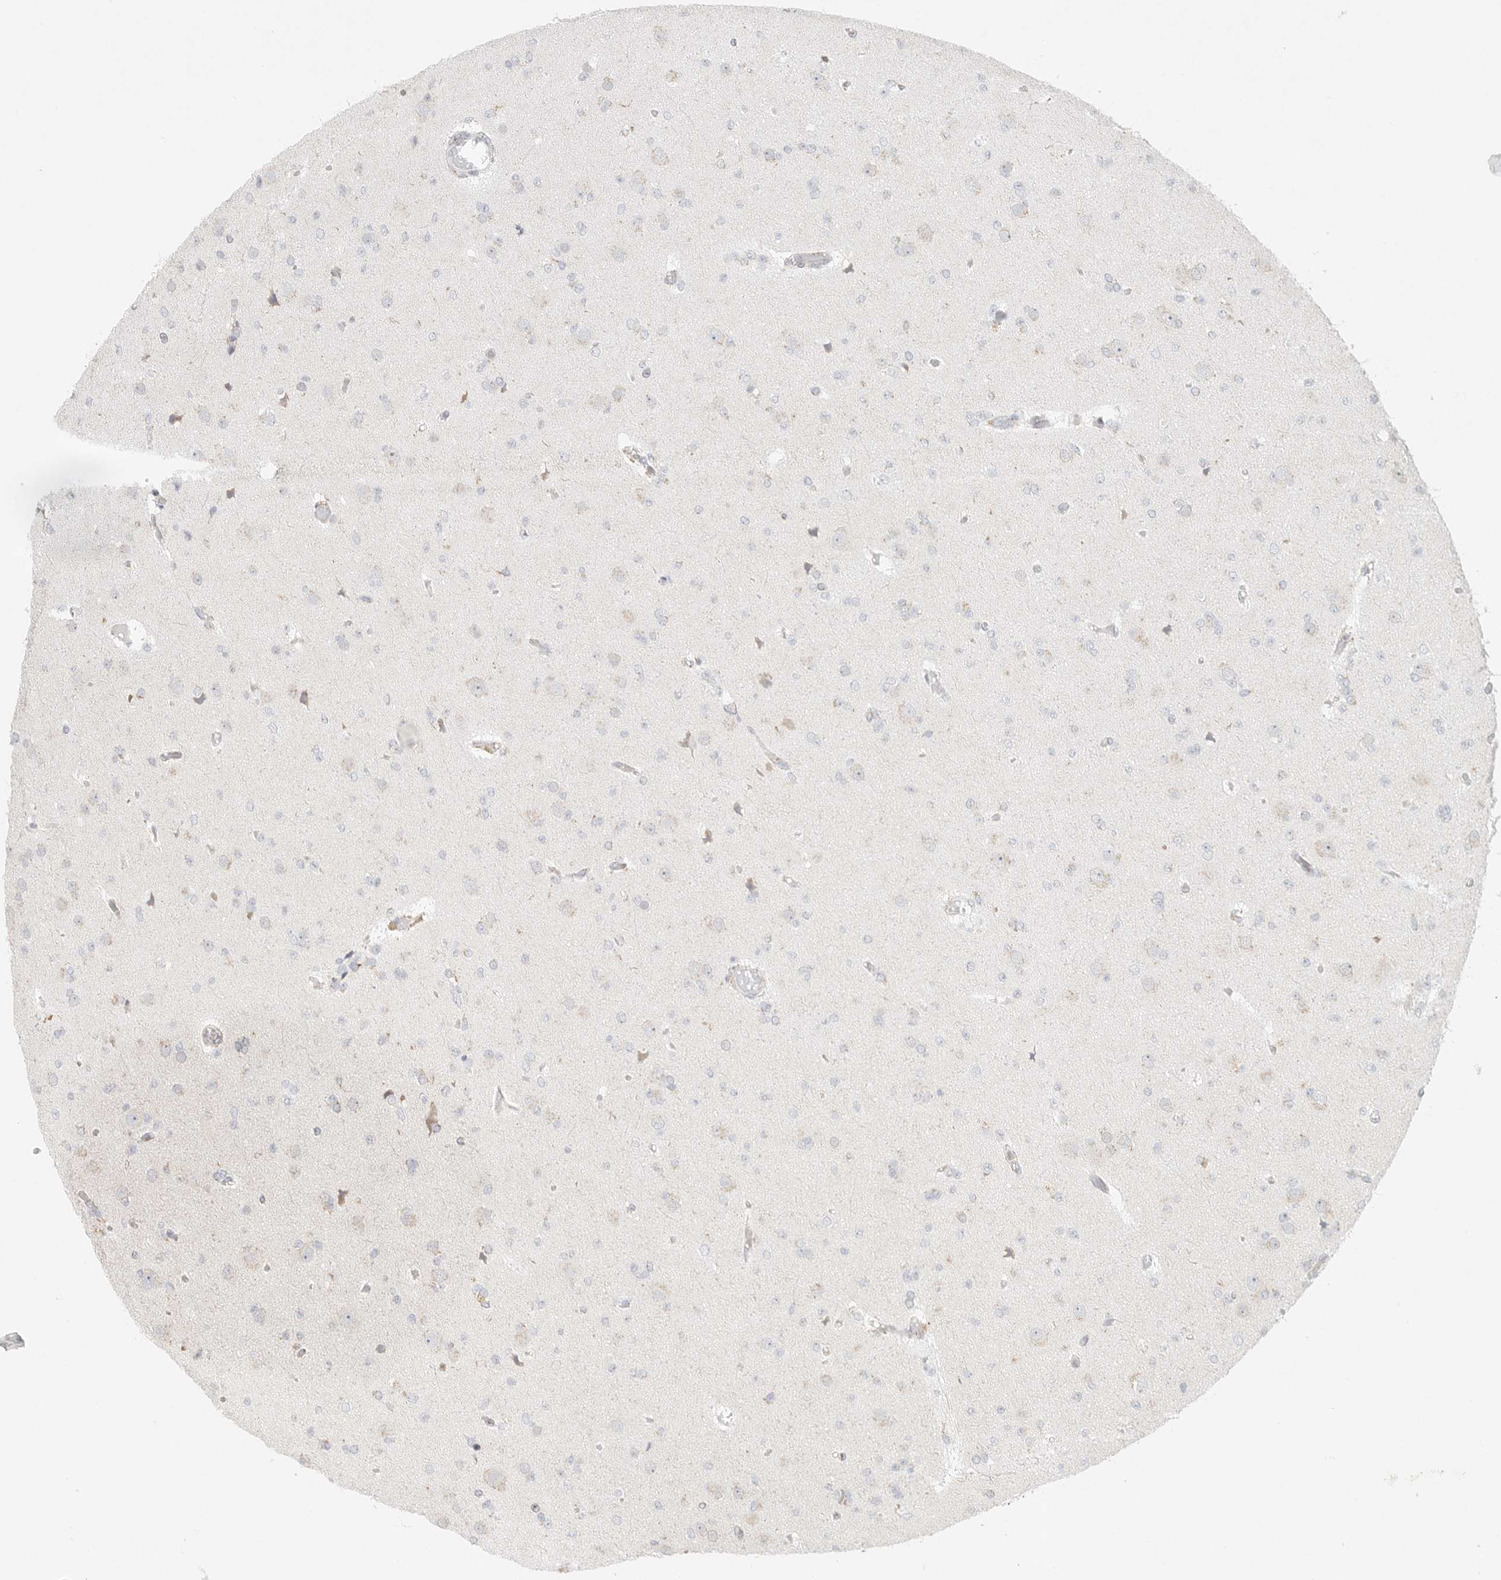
{"staining": {"intensity": "negative", "quantity": "none", "location": "none"}, "tissue": "glioma", "cell_type": "Tumor cells", "image_type": "cancer", "snomed": [{"axis": "morphology", "description": "Glioma, malignant, Low grade"}, {"axis": "topography", "description": "Brain"}], "caption": "This micrograph is of malignant glioma (low-grade) stained with immunohistochemistry (IHC) to label a protein in brown with the nuclei are counter-stained blue. There is no positivity in tumor cells.", "gene": "SLC25A26", "patient": {"sex": "female", "age": 22}}